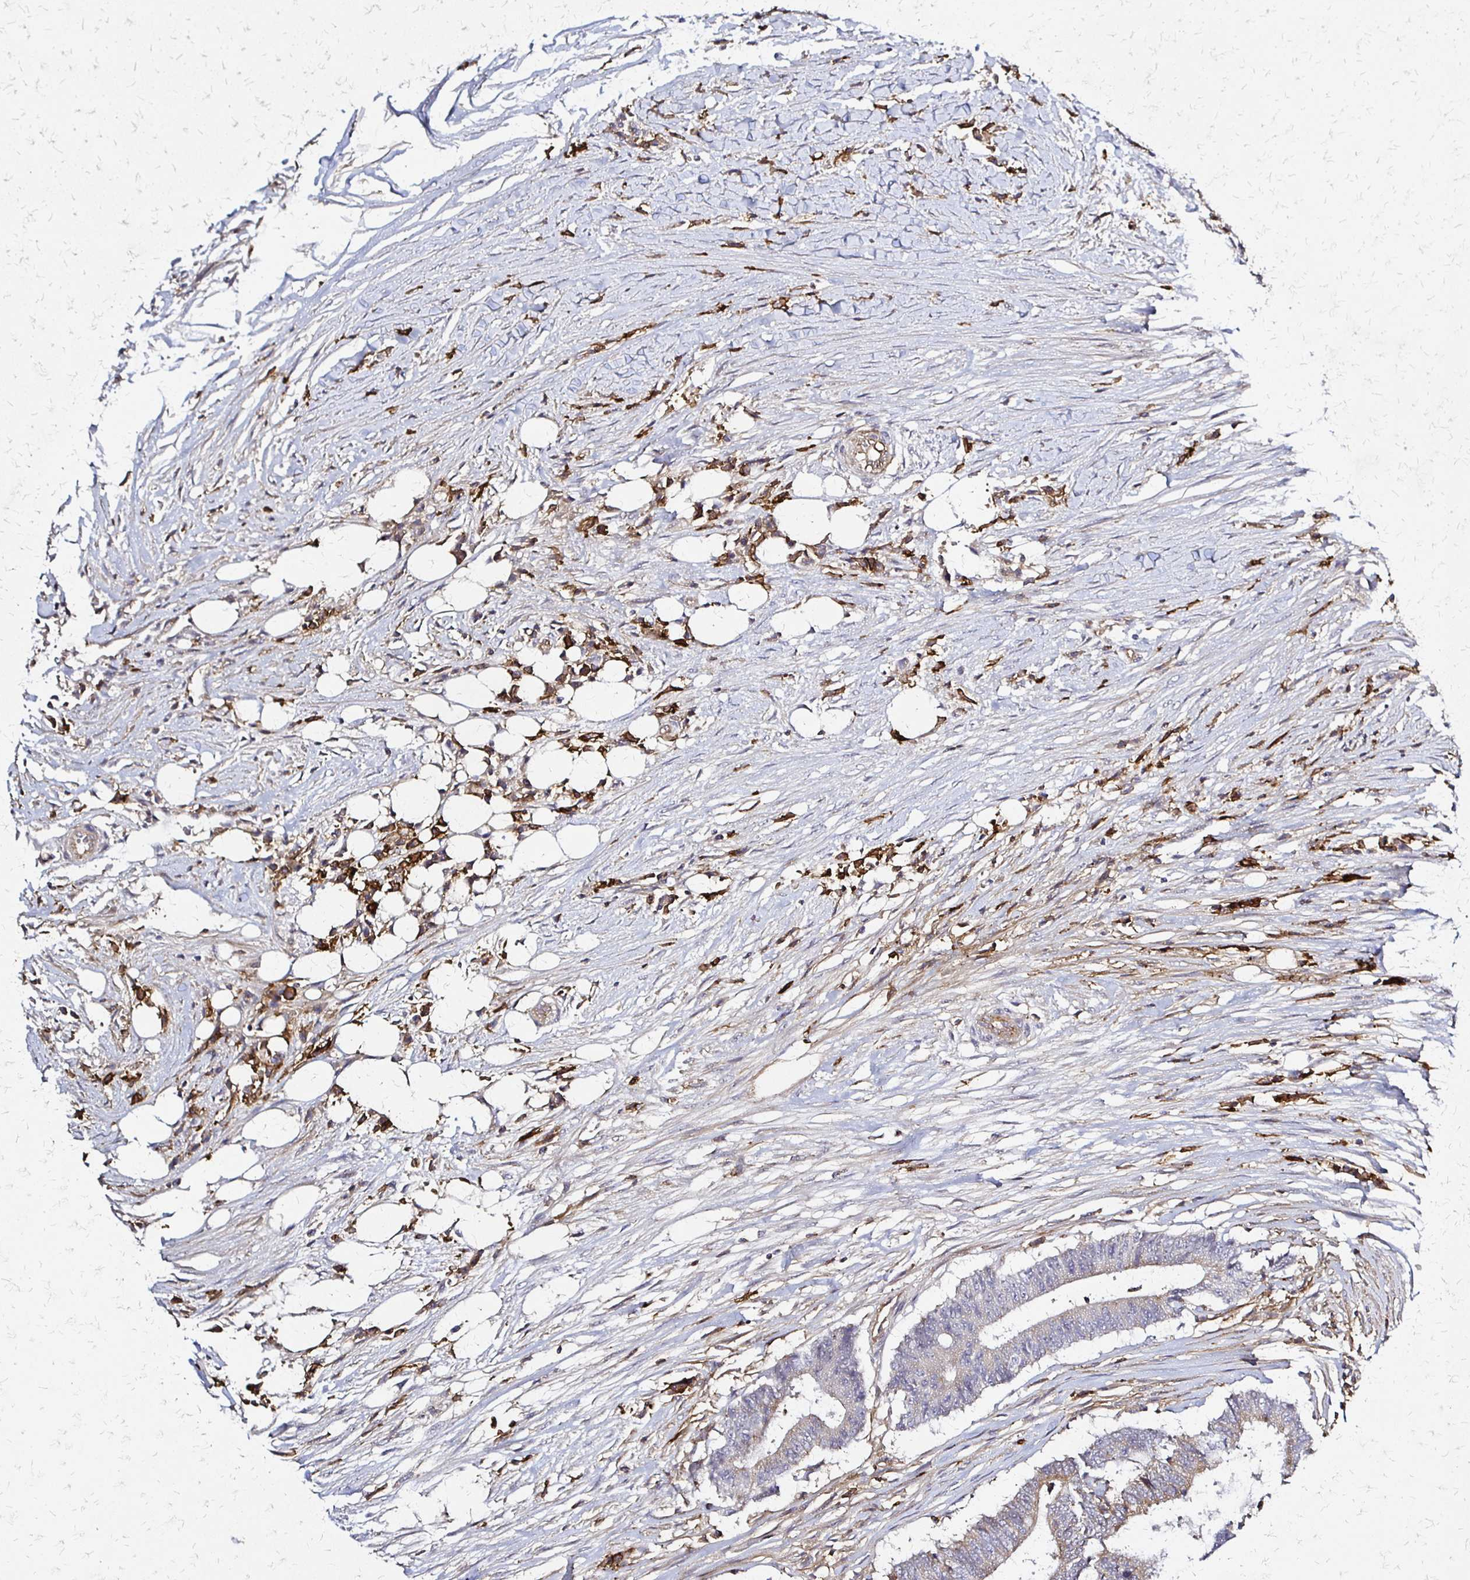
{"staining": {"intensity": "weak", "quantity": "25%-75%", "location": "cytoplasmic/membranous"}, "tissue": "colorectal cancer", "cell_type": "Tumor cells", "image_type": "cancer", "snomed": [{"axis": "morphology", "description": "Adenocarcinoma, NOS"}, {"axis": "topography", "description": "Colon"}], "caption": "High-power microscopy captured an IHC histopathology image of colorectal adenocarcinoma, revealing weak cytoplasmic/membranous positivity in approximately 25%-75% of tumor cells.", "gene": "SLC9A9", "patient": {"sex": "female", "age": 43}}